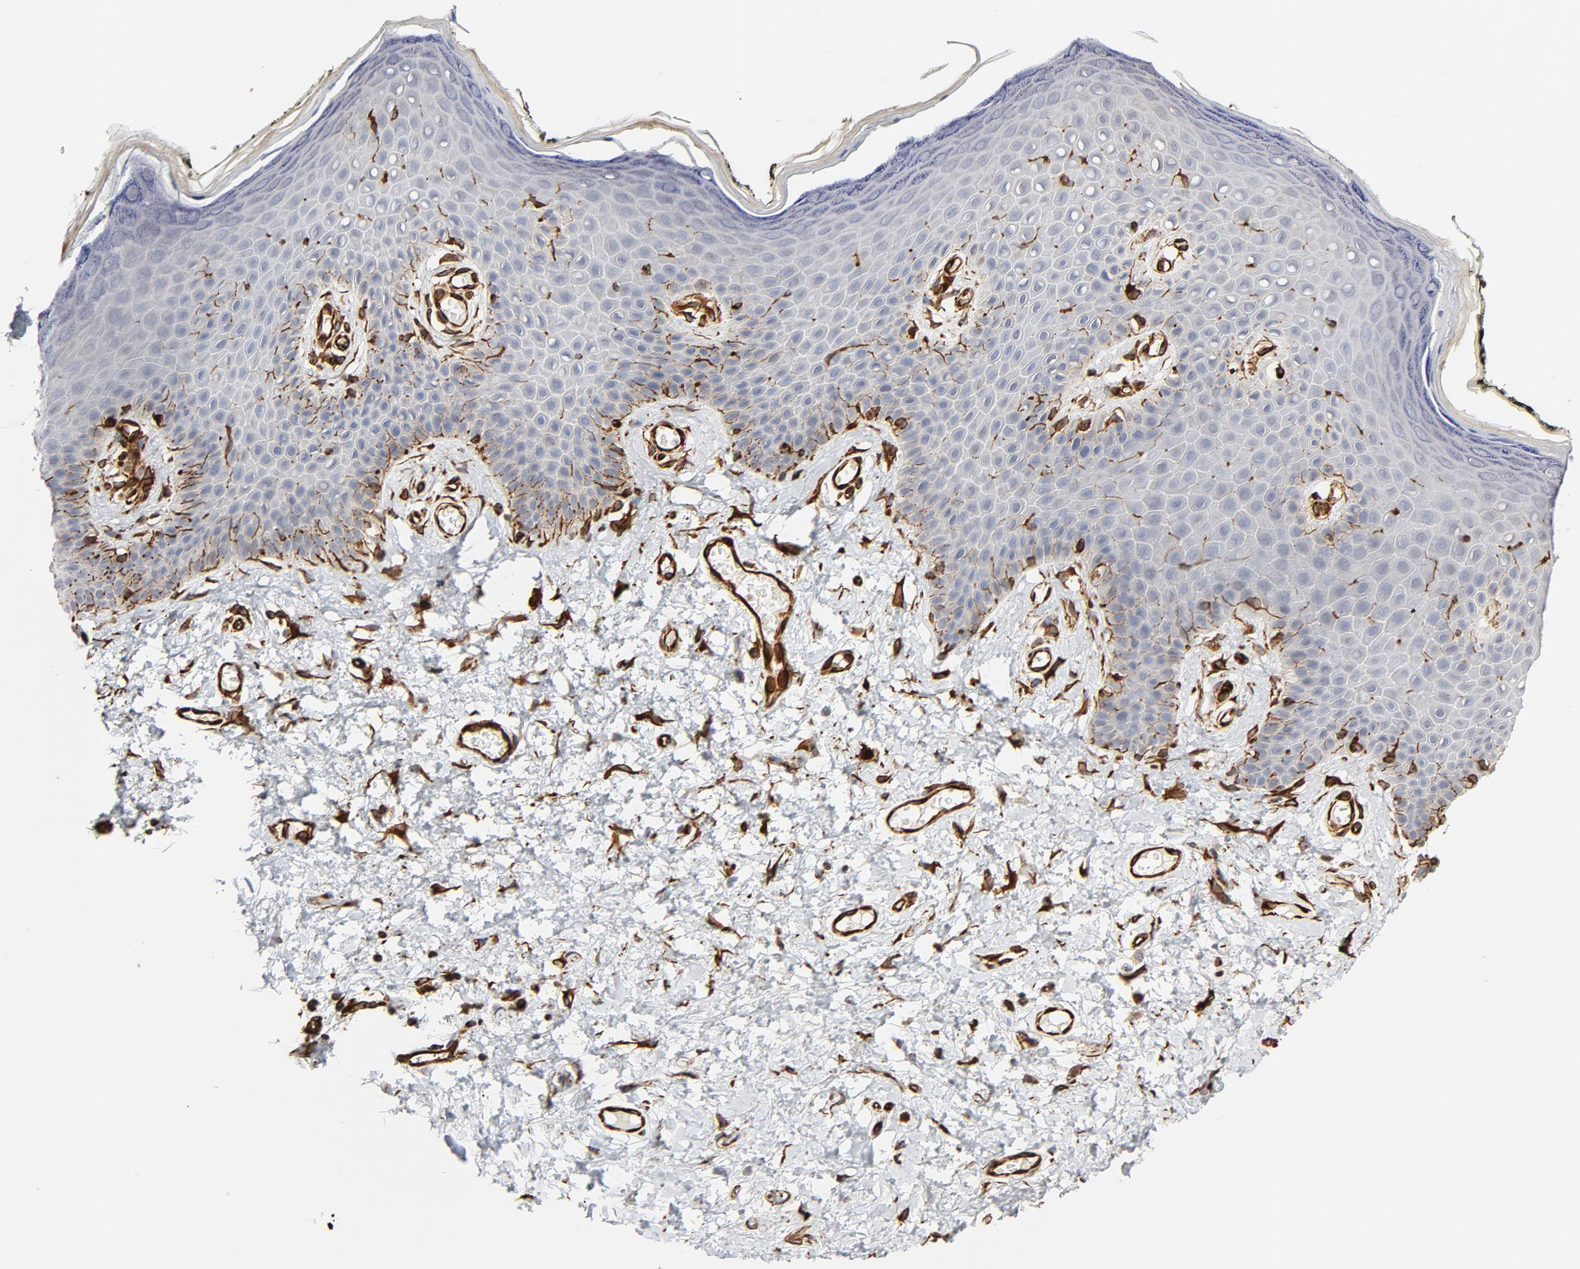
{"staining": {"intensity": "negative", "quantity": "none", "location": "none"}, "tissue": "skin", "cell_type": "Epidermal cells", "image_type": "normal", "snomed": [{"axis": "morphology", "description": "Normal tissue, NOS"}, {"axis": "morphology", "description": "Inflammation, NOS"}, {"axis": "topography", "description": "Vulva"}], "caption": "A high-resolution histopathology image shows immunohistochemistry staining of normal skin, which exhibits no significant staining in epidermal cells.", "gene": "FAM118A", "patient": {"sex": "female", "age": 84}}